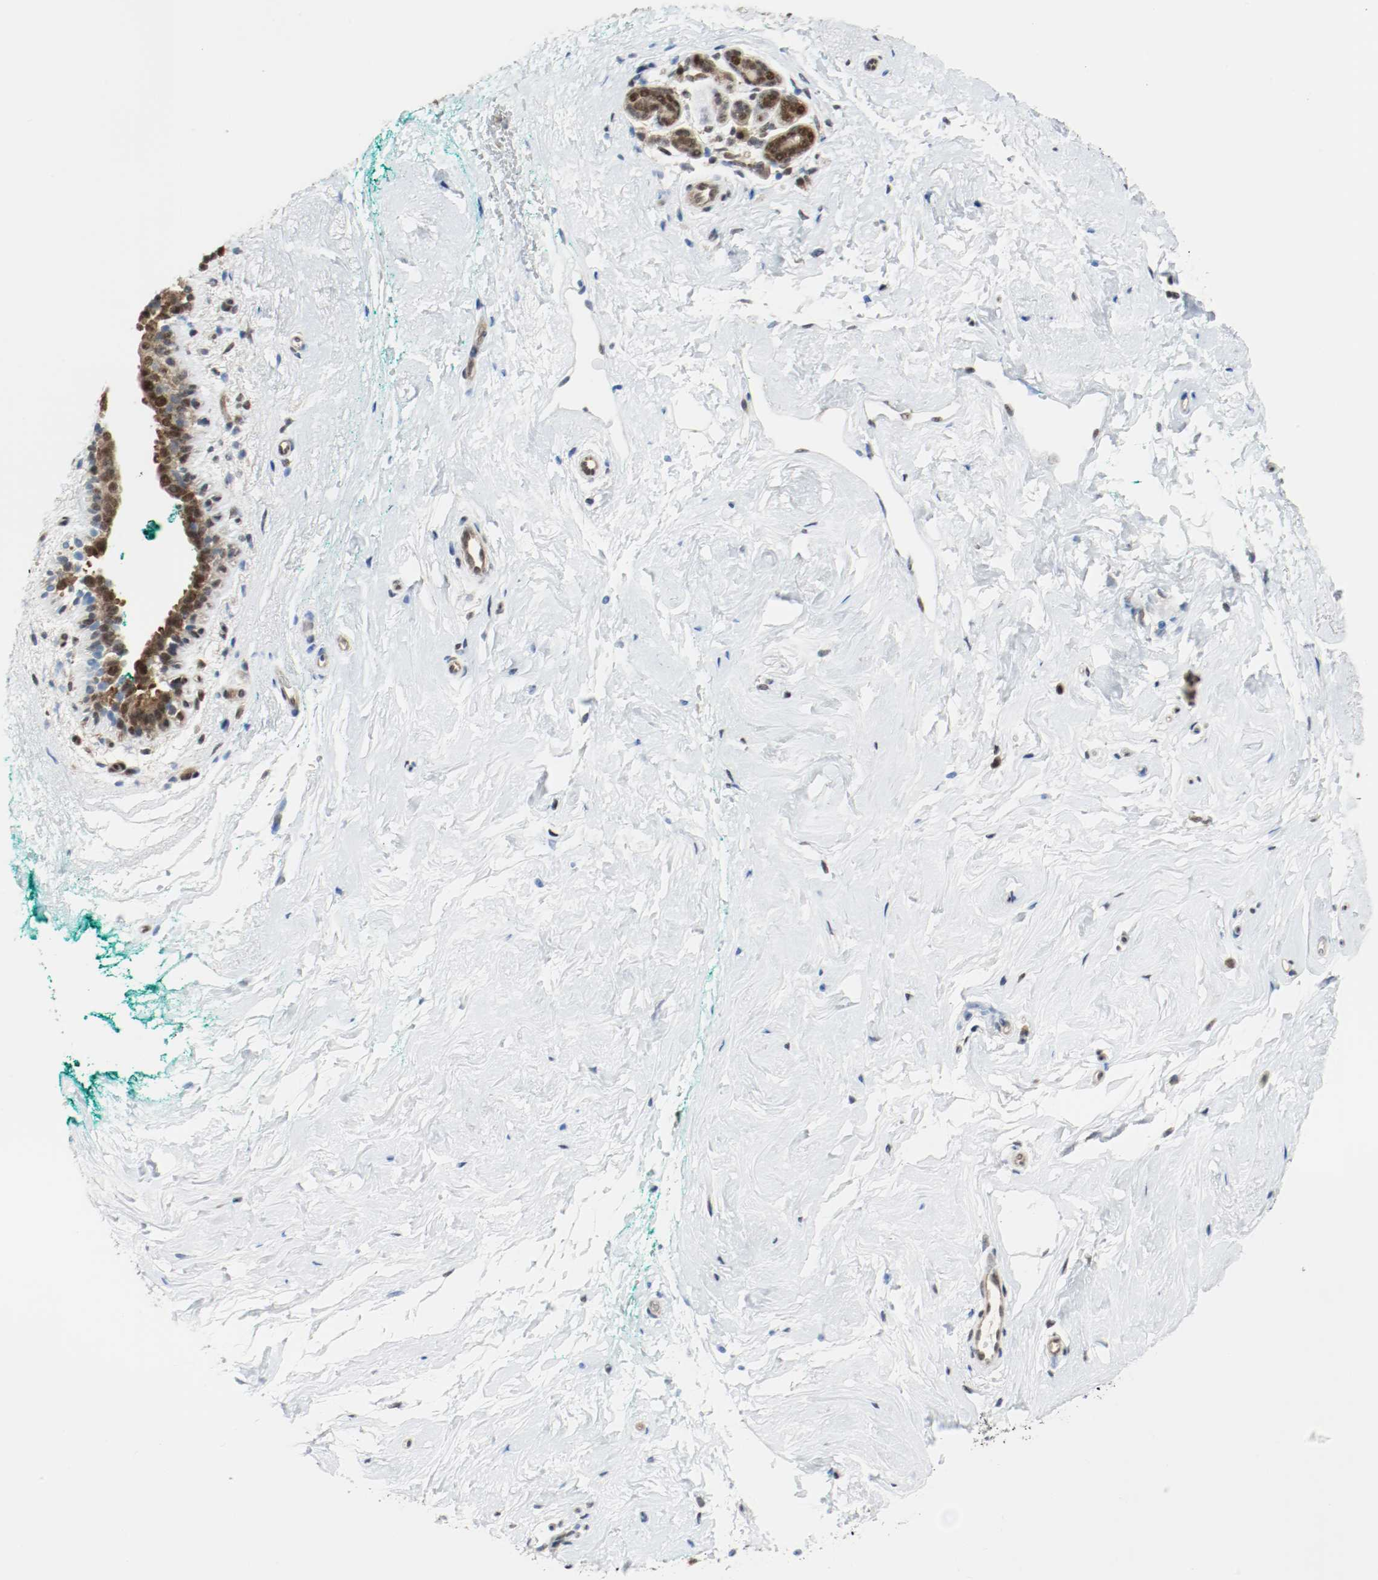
{"staining": {"intensity": "negative", "quantity": "none", "location": "none"}, "tissue": "breast", "cell_type": "Adipocytes", "image_type": "normal", "snomed": [{"axis": "morphology", "description": "Normal tissue, NOS"}, {"axis": "topography", "description": "Breast"}], "caption": "This is an immunohistochemistry (IHC) image of benign human breast. There is no staining in adipocytes.", "gene": "PPME1", "patient": {"sex": "female", "age": 52}}